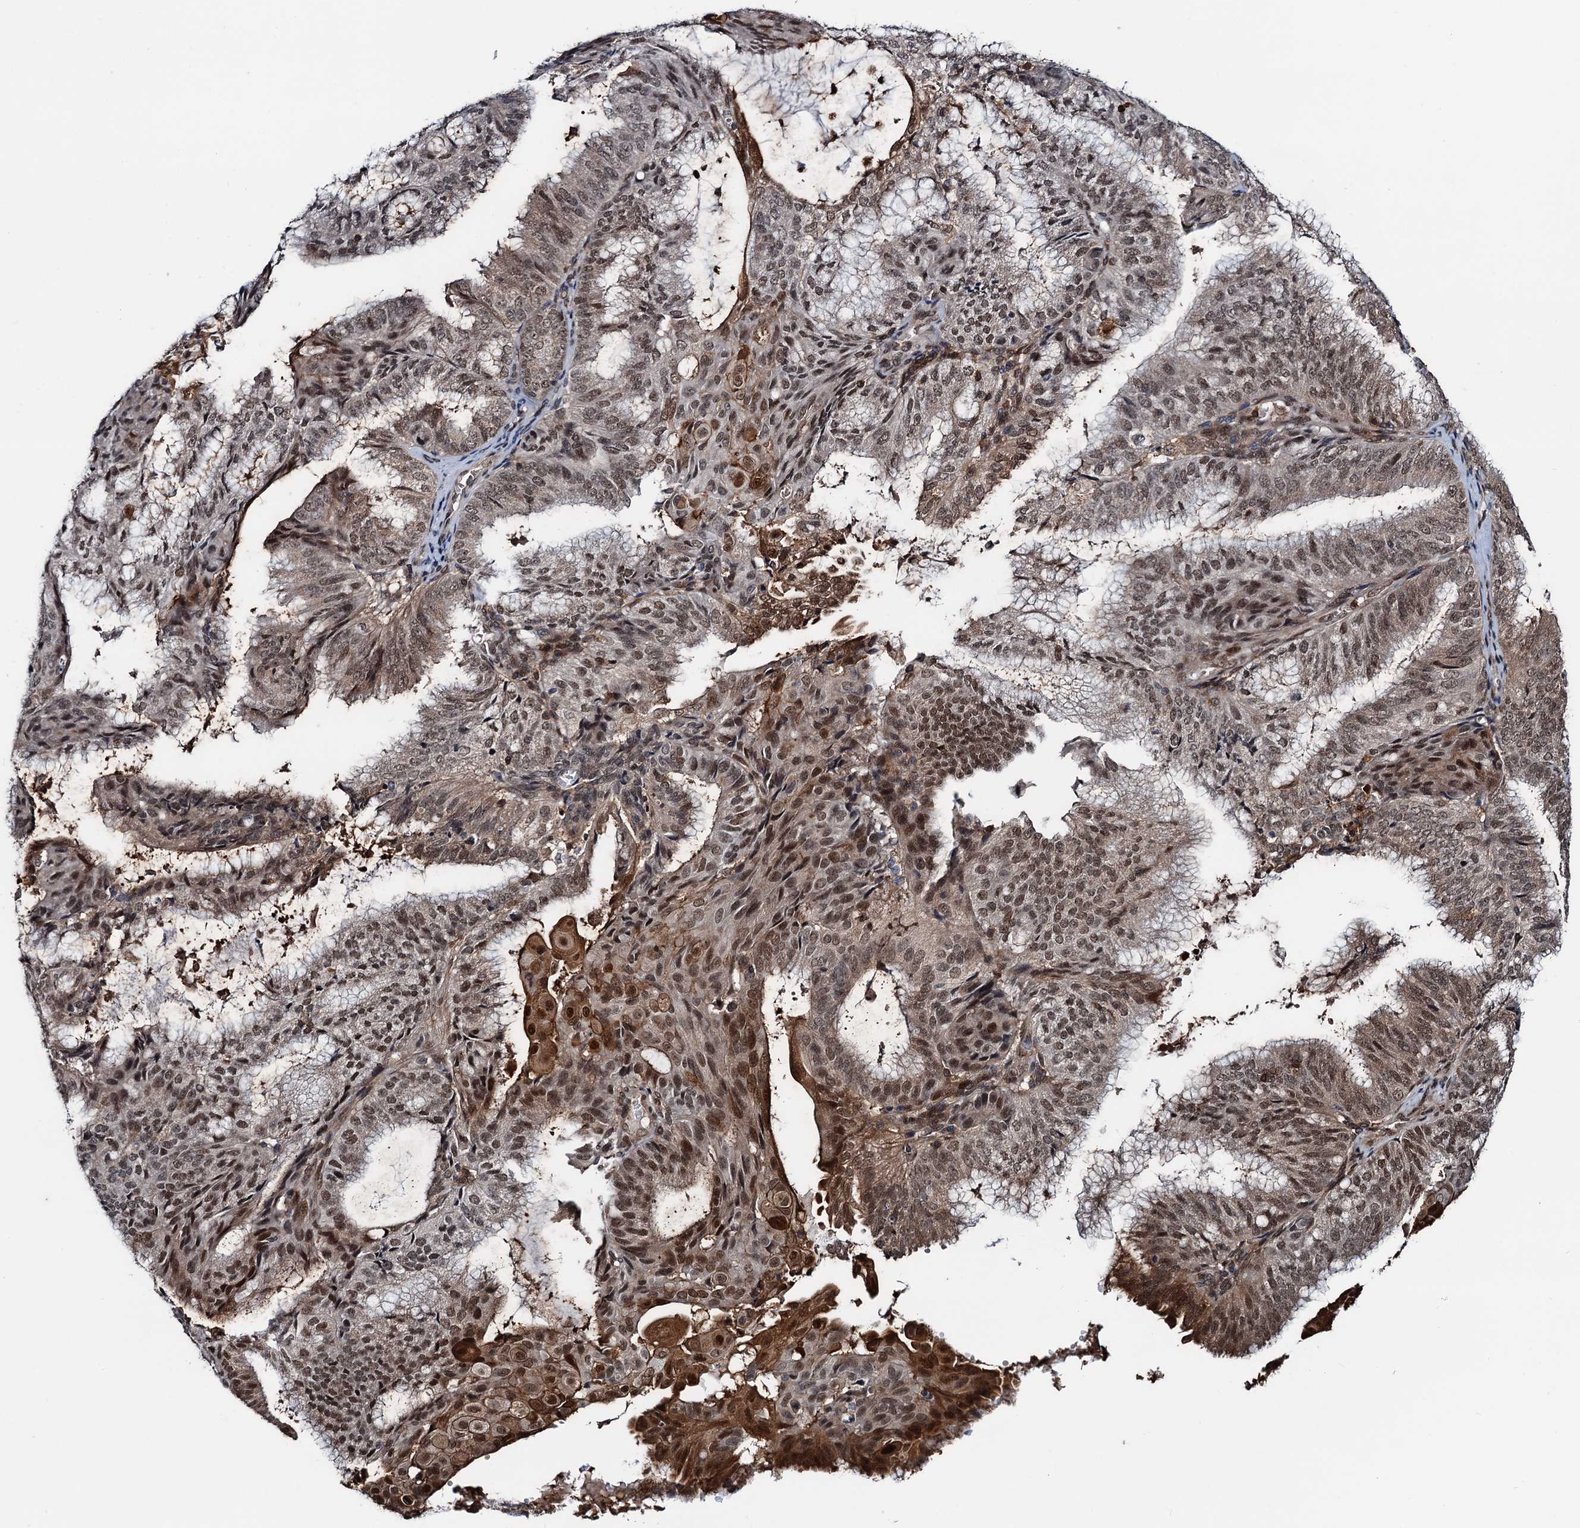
{"staining": {"intensity": "moderate", "quantity": ">75%", "location": "cytoplasmic/membranous,nuclear"}, "tissue": "endometrial cancer", "cell_type": "Tumor cells", "image_type": "cancer", "snomed": [{"axis": "morphology", "description": "Adenocarcinoma, NOS"}, {"axis": "topography", "description": "Endometrium"}], "caption": "A medium amount of moderate cytoplasmic/membranous and nuclear positivity is appreciated in approximately >75% of tumor cells in endometrial cancer tissue.", "gene": "ZNF609", "patient": {"sex": "female", "age": 49}}